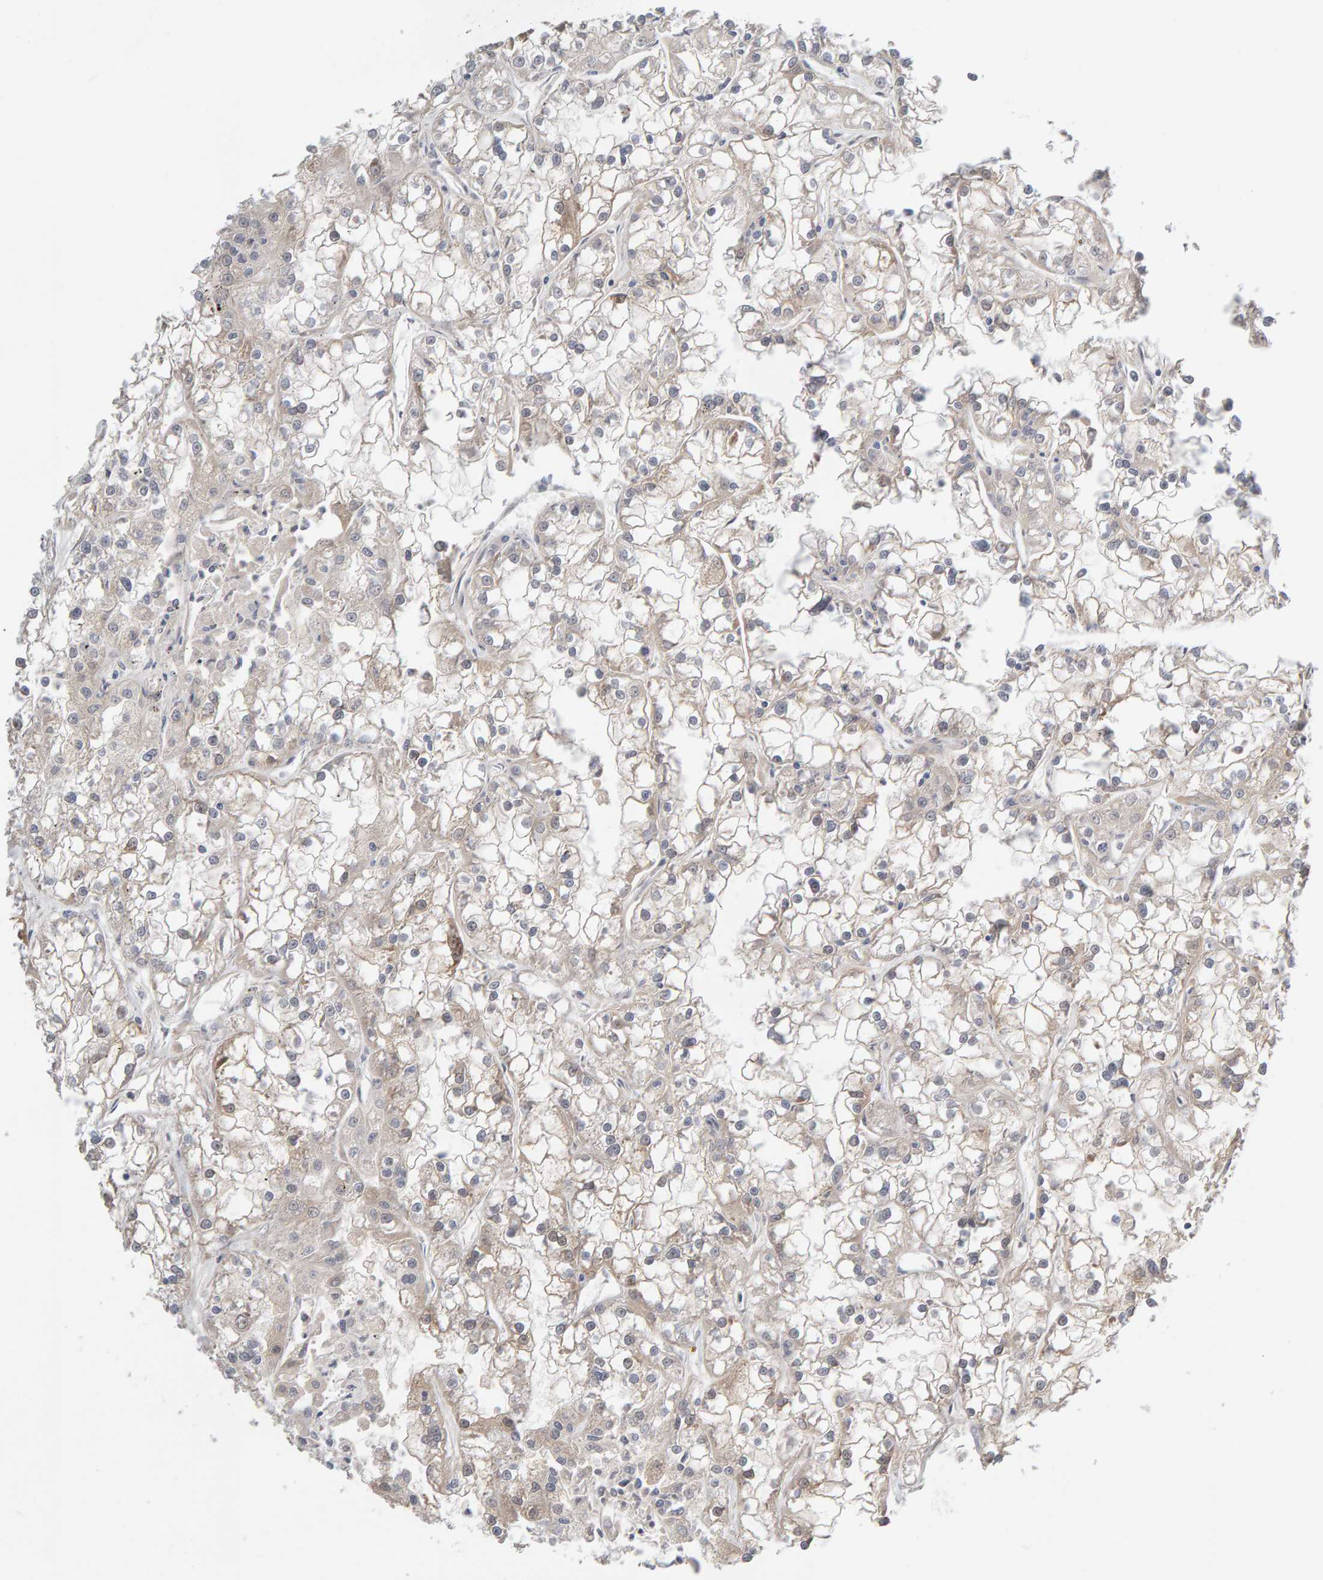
{"staining": {"intensity": "weak", "quantity": "<25%", "location": "cytoplasmic/membranous"}, "tissue": "renal cancer", "cell_type": "Tumor cells", "image_type": "cancer", "snomed": [{"axis": "morphology", "description": "Adenocarcinoma, NOS"}, {"axis": "topography", "description": "Kidney"}], "caption": "Immunohistochemistry histopathology image of neoplastic tissue: renal cancer (adenocarcinoma) stained with DAB displays no significant protein staining in tumor cells. Nuclei are stained in blue.", "gene": "GFUS", "patient": {"sex": "female", "age": 52}}